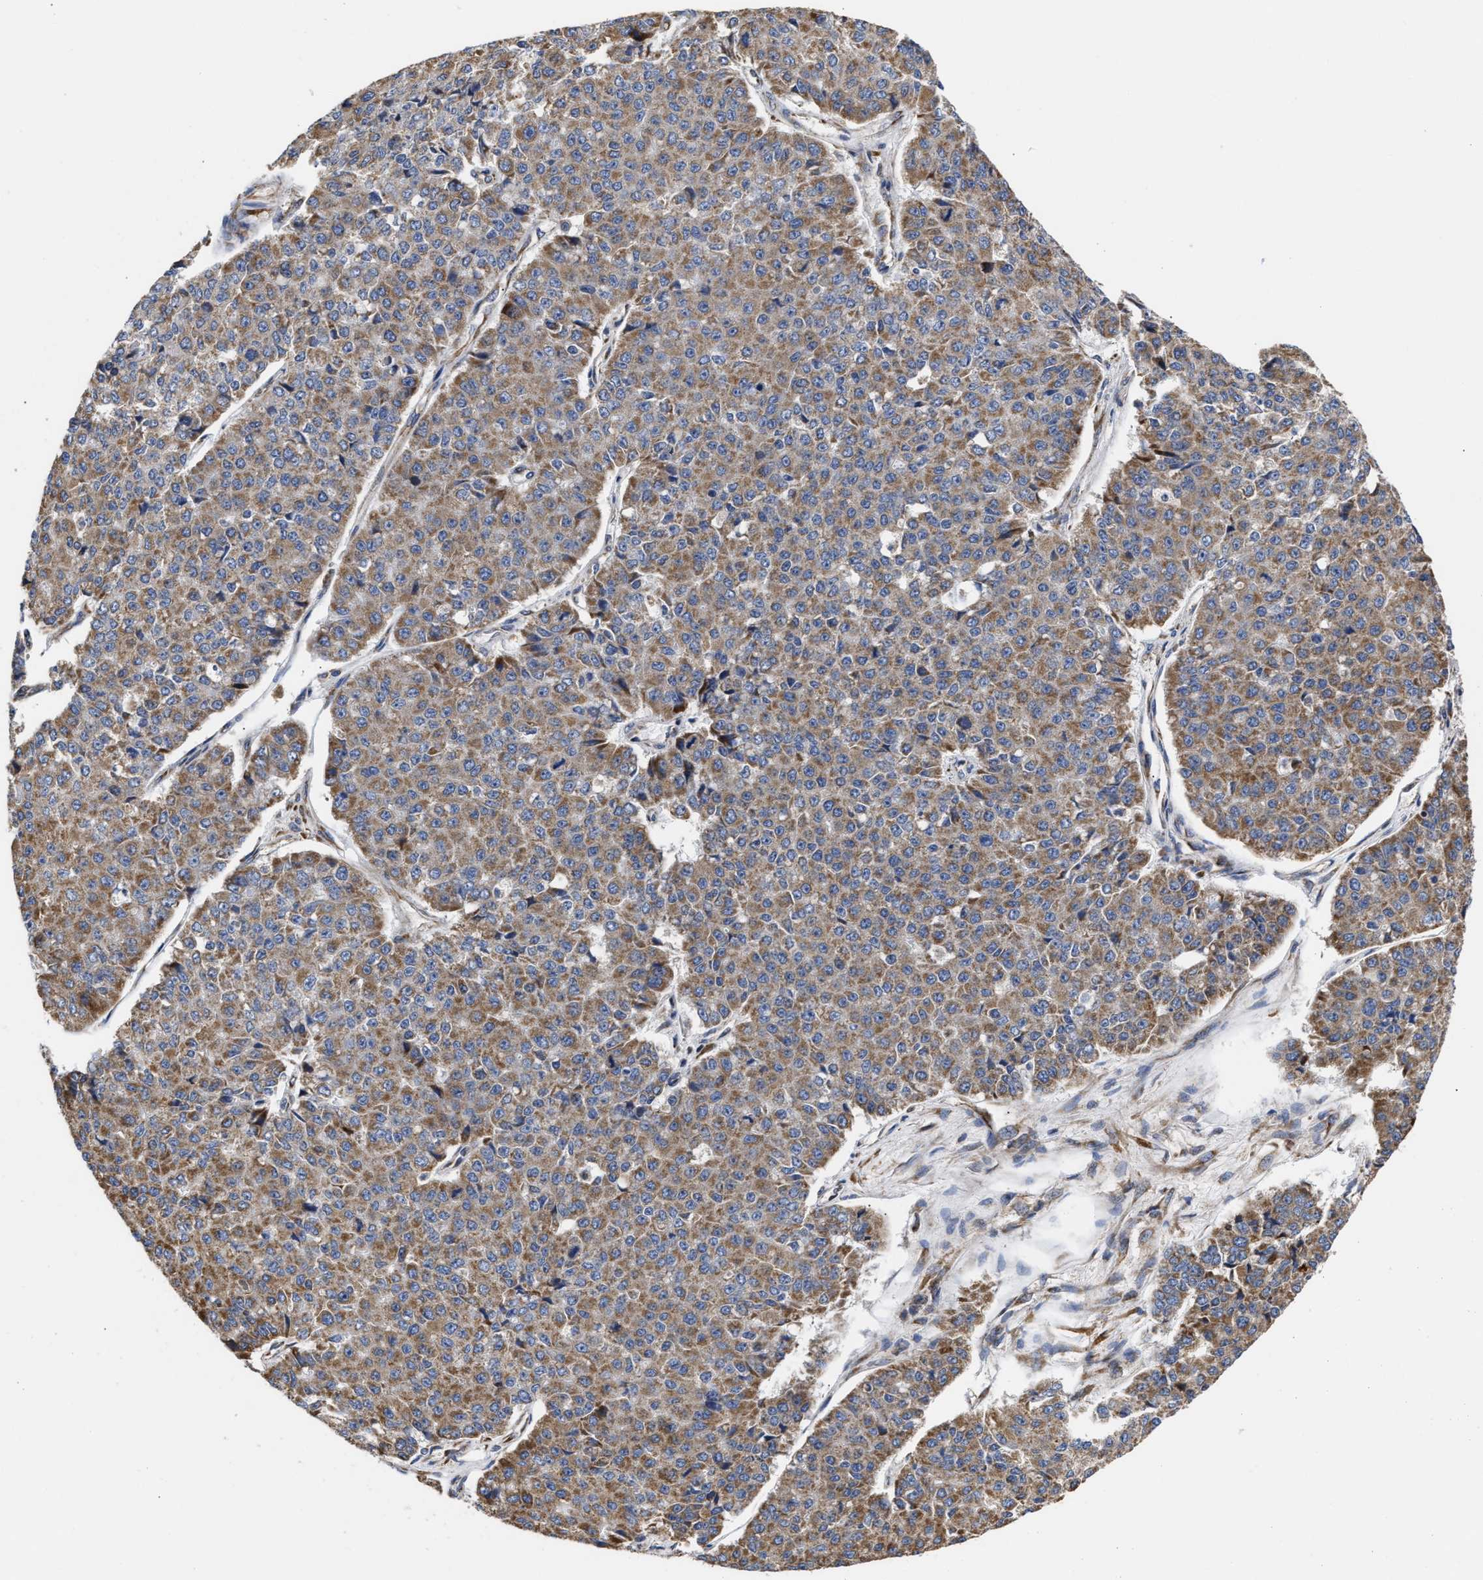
{"staining": {"intensity": "moderate", "quantity": ">75%", "location": "cytoplasmic/membranous"}, "tissue": "pancreatic cancer", "cell_type": "Tumor cells", "image_type": "cancer", "snomed": [{"axis": "morphology", "description": "Adenocarcinoma, NOS"}, {"axis": "topography", "description": "Pancreas"}], "caption": "Human pancreatic adenocarcinoma stained for a protein (brown) reveals moderate cytoplasmic/membranous positive expression in approximately >75% of tumor cells.", "gene": "MALSU1", "patient": {"sex": "male", "age": 50}}